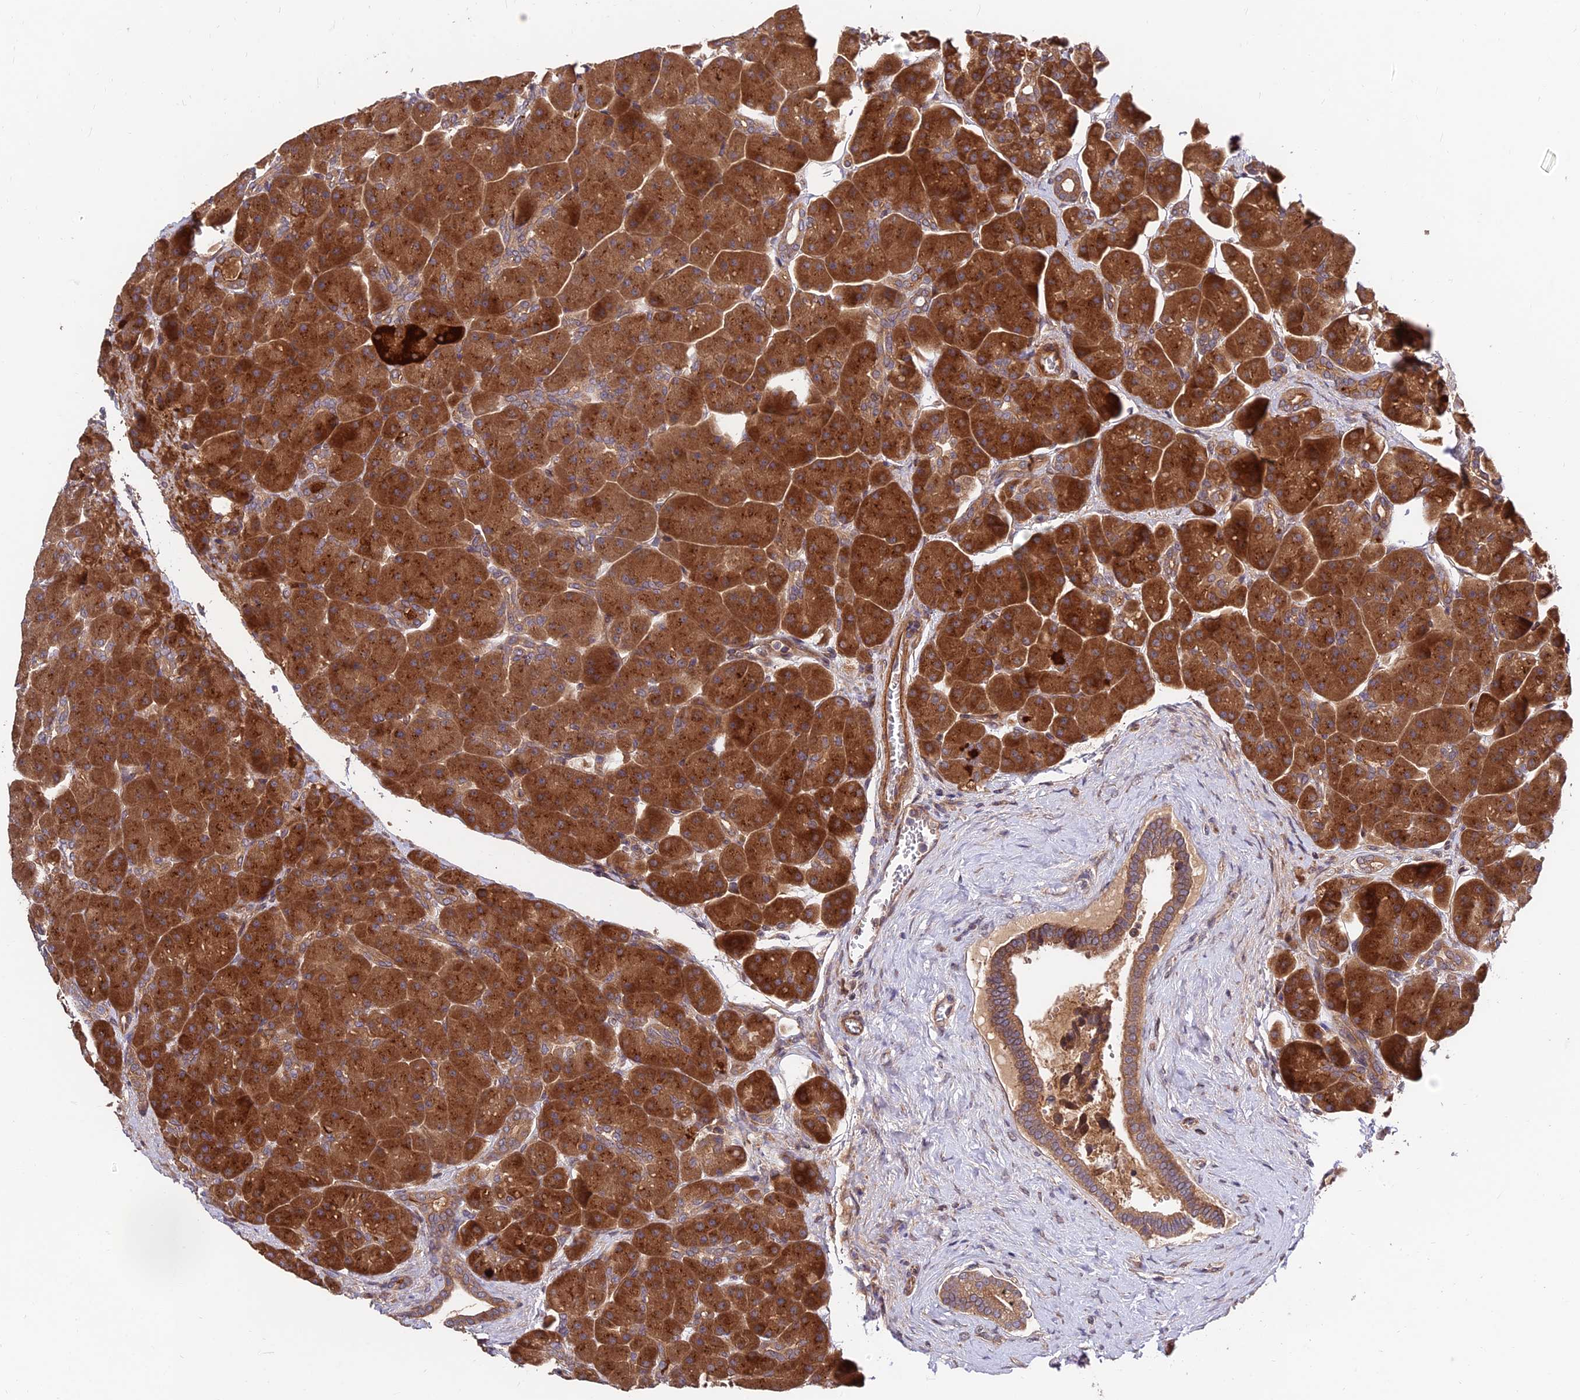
{"staining": {"intensity": "strong", "quantity": ">75%", "location": "cytoplasmic/membranous"}, "tissue": "pancreas", "cell_type": "Exocrine glandular cells", "image_type": "normal", "snomed": [{"axis": "morphology", "description": "Normal tissue, NOS"}, {"axis": "topography", "description": "Pancreas"}], "caption": "This image demonstrates immunohistochemistry staining of unremarkable pancreas, with high strong cytoplasmic/membranous positivity in approximately >75% of exocrine glandular cells.", "gene": "MKKS", "patient": {"sex": "male", "age": 66}}